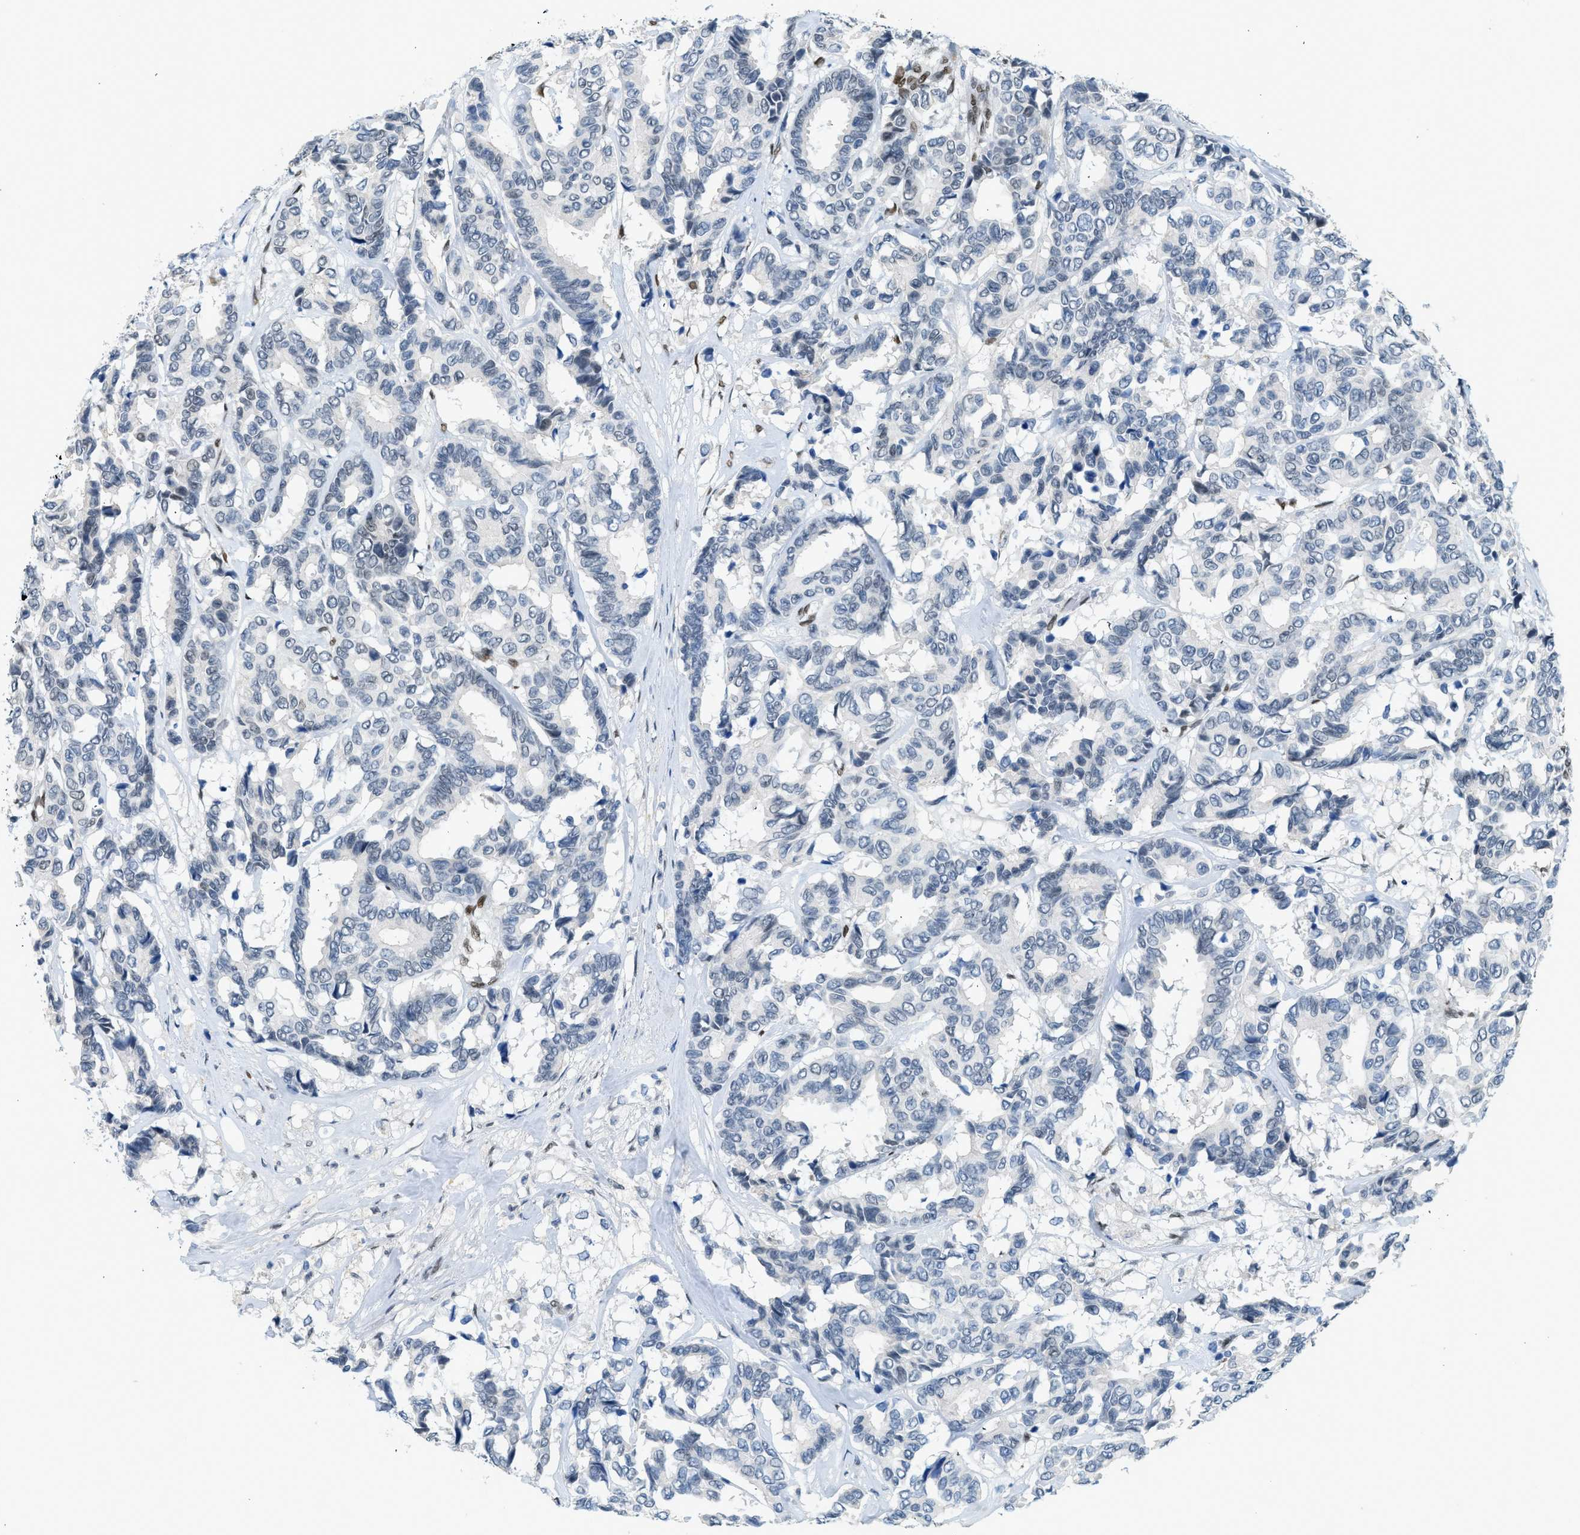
{"staining": {"intensity": "negative", "quantity": "none", "location": "none"}, "tissue": "breast cancer", "cell_type": "Tumor cells", "image_type": "cancer", "snomed": [{"axis": "morphology", "description": "Duct carcinoma"}, {"axis": "topography", "description": "Breast"}], "caption": "Breast invasive ductal carcinoma was stained to show a protein in brown. There is no significant positivity in tumor cells.", "gene": "ZBTB20", "patient": {"sex": "female", "age": 87}}